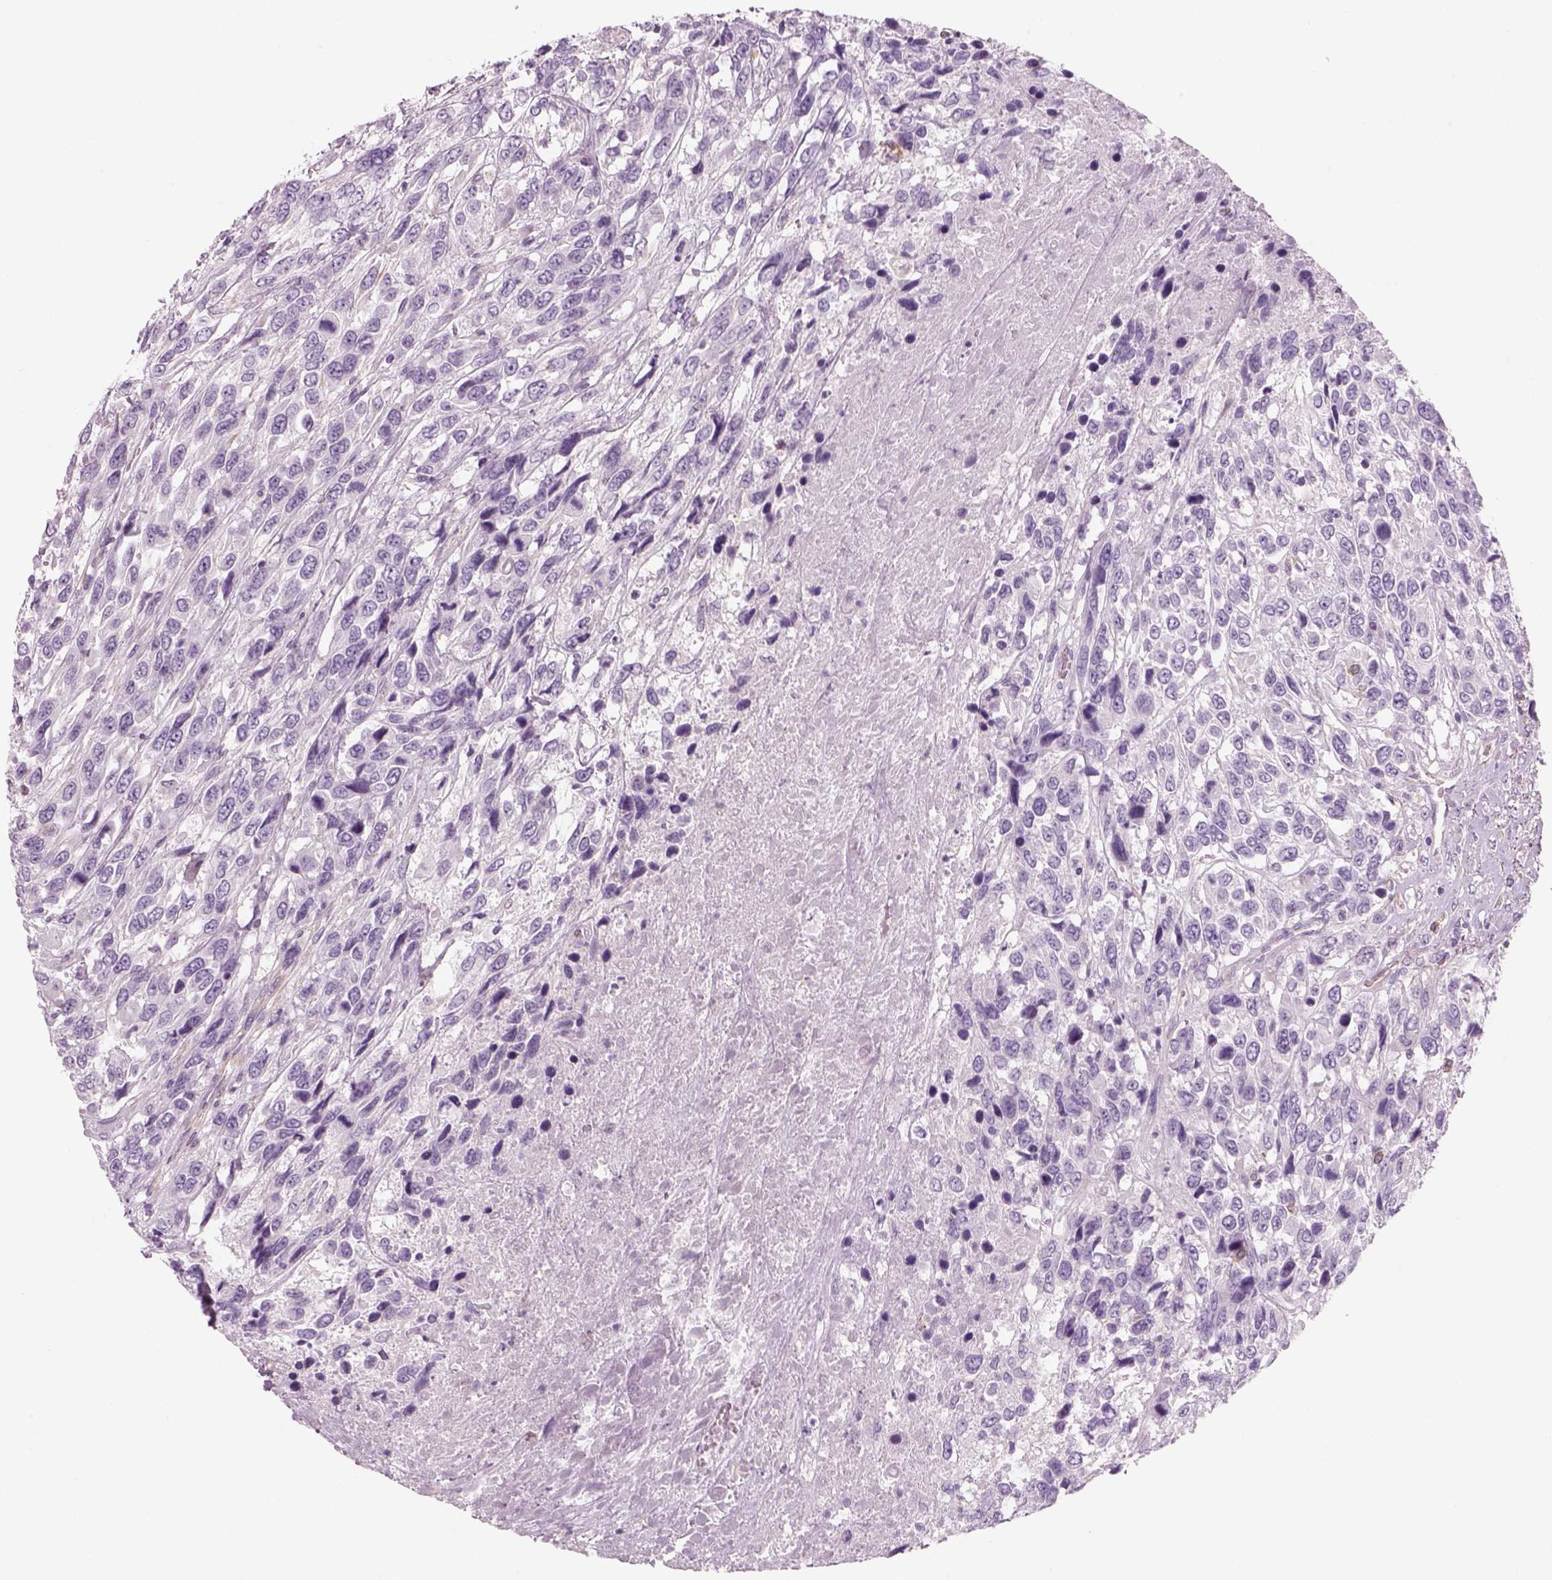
{"staining": {"intensity": "negative", "quantity": "none", "location": "none"}, "tissue": "urothelial cancer", "cell_type": "Tumor cells", "image_type": "cancer", "snomed": [{"axis": "morphology", "description": "Urothelial carcinoma, High grade"}, {"axis": "topography", "description": "Urinary bladder"}], "caption": "A micrograph of human high-grade urothelial carcinoma is negative for staining in tumor cells. (Immunohistochemistry, brightfield microscopy, high magnification).", "gene": "SLC1A7", "patient": {"sex": "female", "age": 70}}